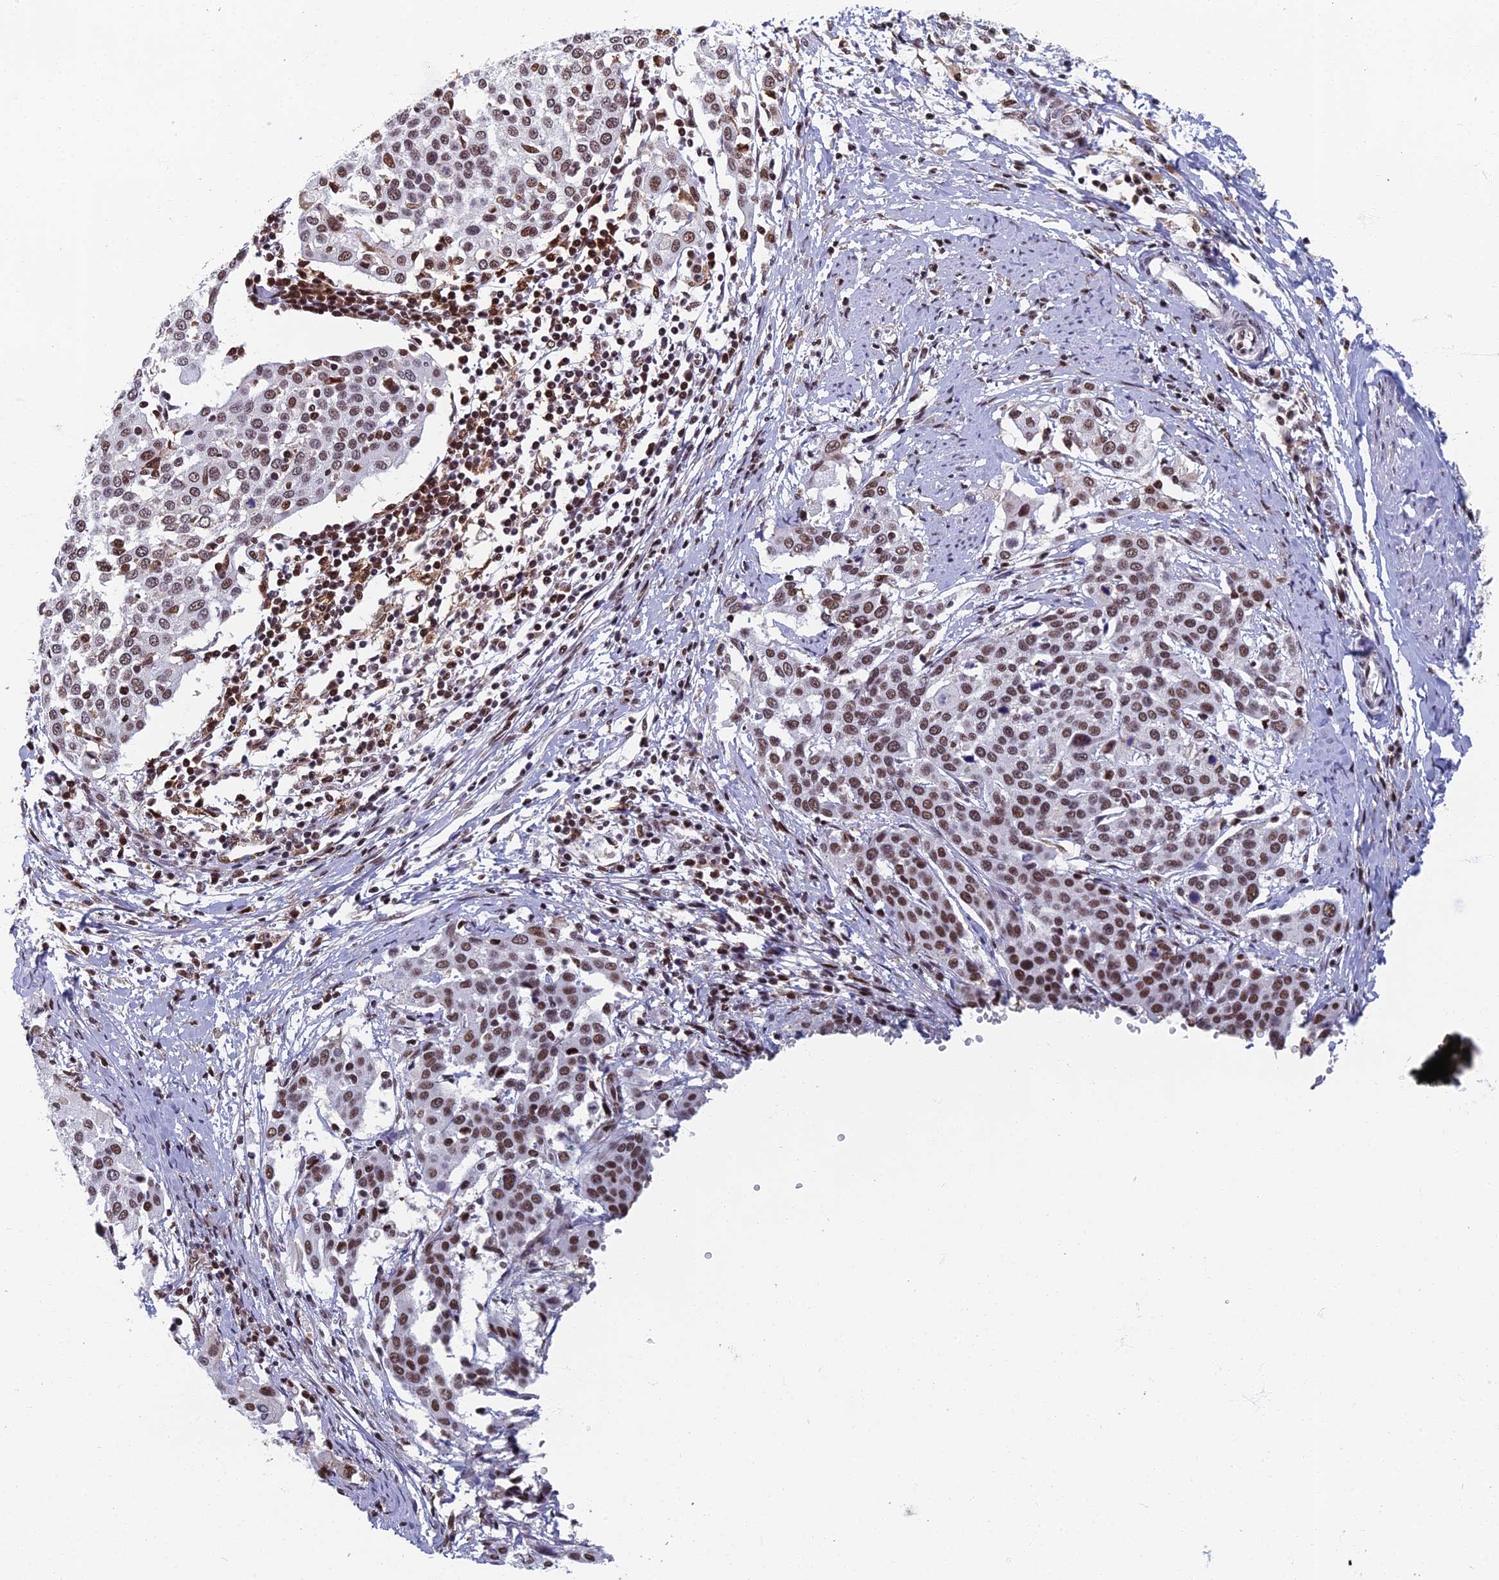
{"staining": {"intensity": "moderate", "quantity": ">75%", "location": "nuclear"}, "tissue": "cervical cancer", "cell_type": "Tumor cells", "image_type": "cancer", "snomed": [{"axis": "morphology", "description": "Squamous cell carcinoma, NOS"}, {"axis": "topography", "description": "Cervix"}], "caption": "DAB immunohistochemical staining of human cervical squamous cell carcinoma reveals moderate nuclear protein staining in about >75% of tumor cells. The protein of interest is stained brown, and the nuclei are stained in blue (DAB (3,3'-diaminobenzidine) IHC with brightfield microscopy, high magnification).", "gene": "TAF13", "patient": {"sex": "female", "age": 44}}